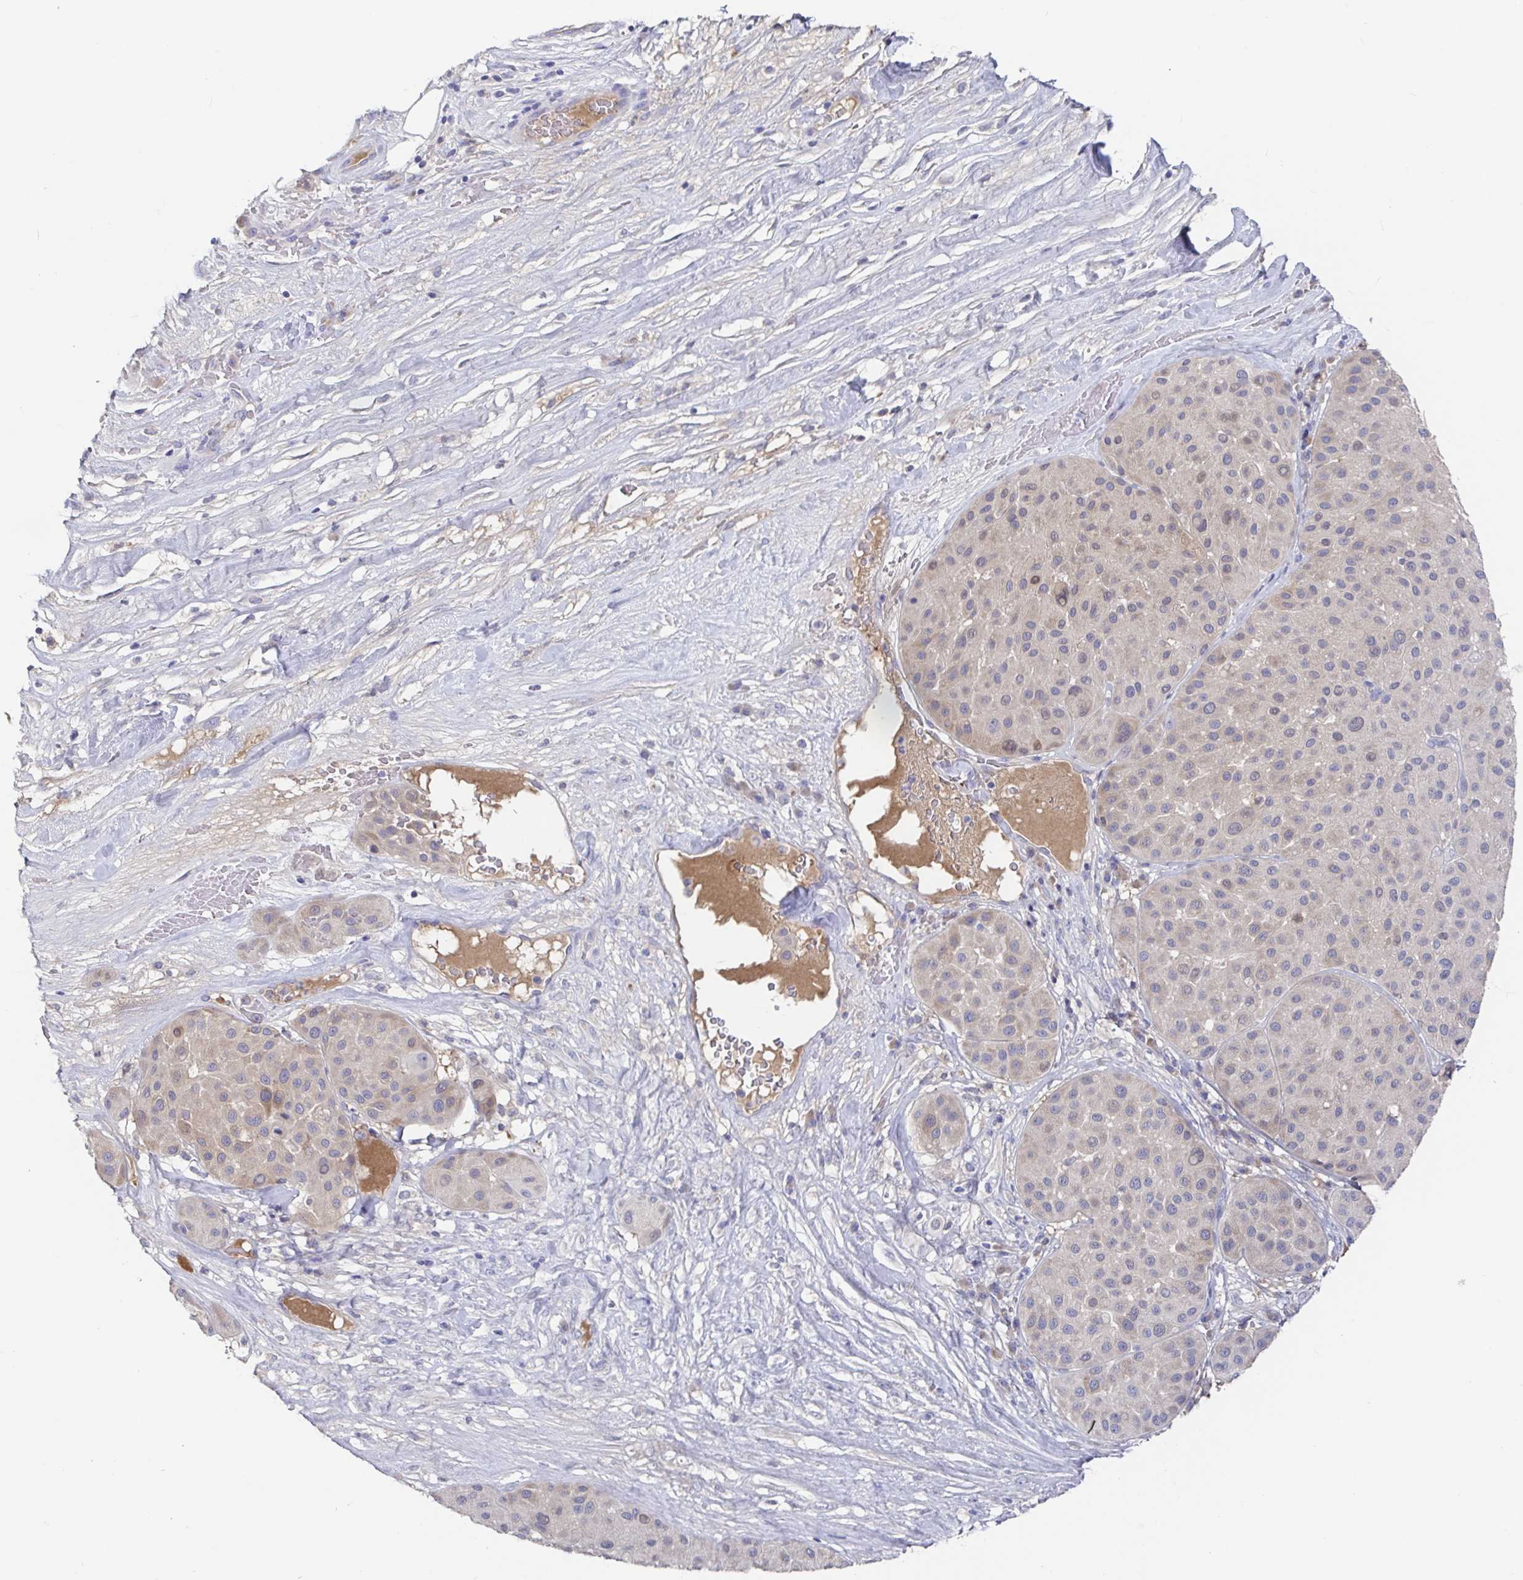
{"staining": {"intensity": "weak", "quantity": "25%-75%", "location": "cytoplasmic/membranous"}, "tissue": "melanoma", "cell_type": "Tumor cells", "image_type": "cancer", "snomed": [{"axis": "morphology", "description": "Malignant melanoma, Metastatic site"}, {"axis": "topography", "description": "Smooth muscle"}], "caption": "Human melanoma stained for a protein (brown) reveals weak cytoplasmic/membranous positive staining in approximately 25%-75% of tumor cells.", "gene": "GPR148", "patient": {"sex": "male", "age": 41}}